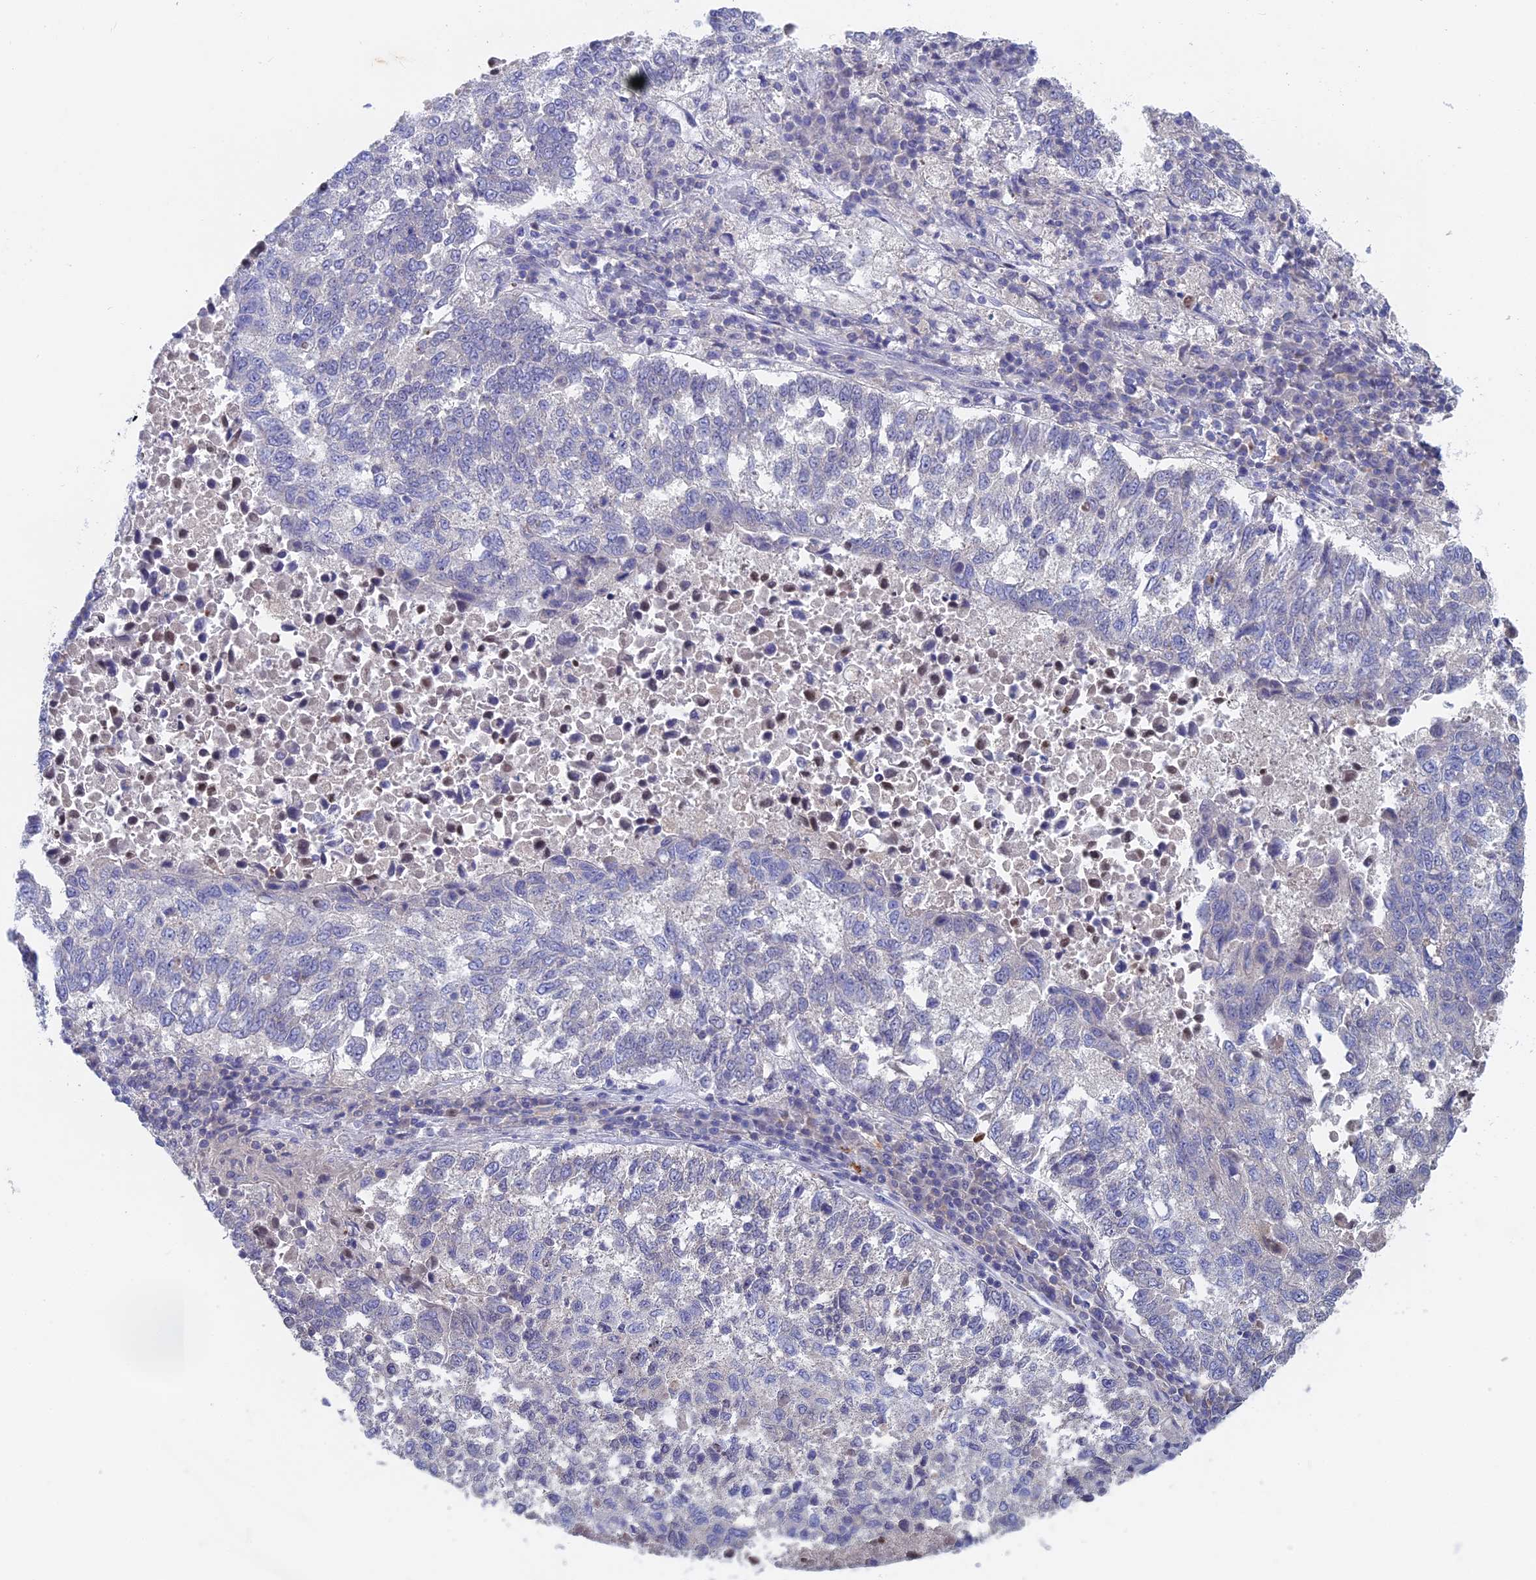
{"staining": {"intensity": "negative", "quantity": "none", "location": "none"}, "tissue": "lung cancer", "cell_type": "Tumor cells", "image_type": "cancer", "snomed": [{"axis": "morphology", "description": "Squamous cell carcinoma, NOS"}, {"axis": "topography", "description": "Lung"}], "caption": "Tumor cells are negative for protein expression in human lung cancer (squamous cell carcinoma).", "gene": "ACP7", "patient": {"sex": "male", "age": 73}}